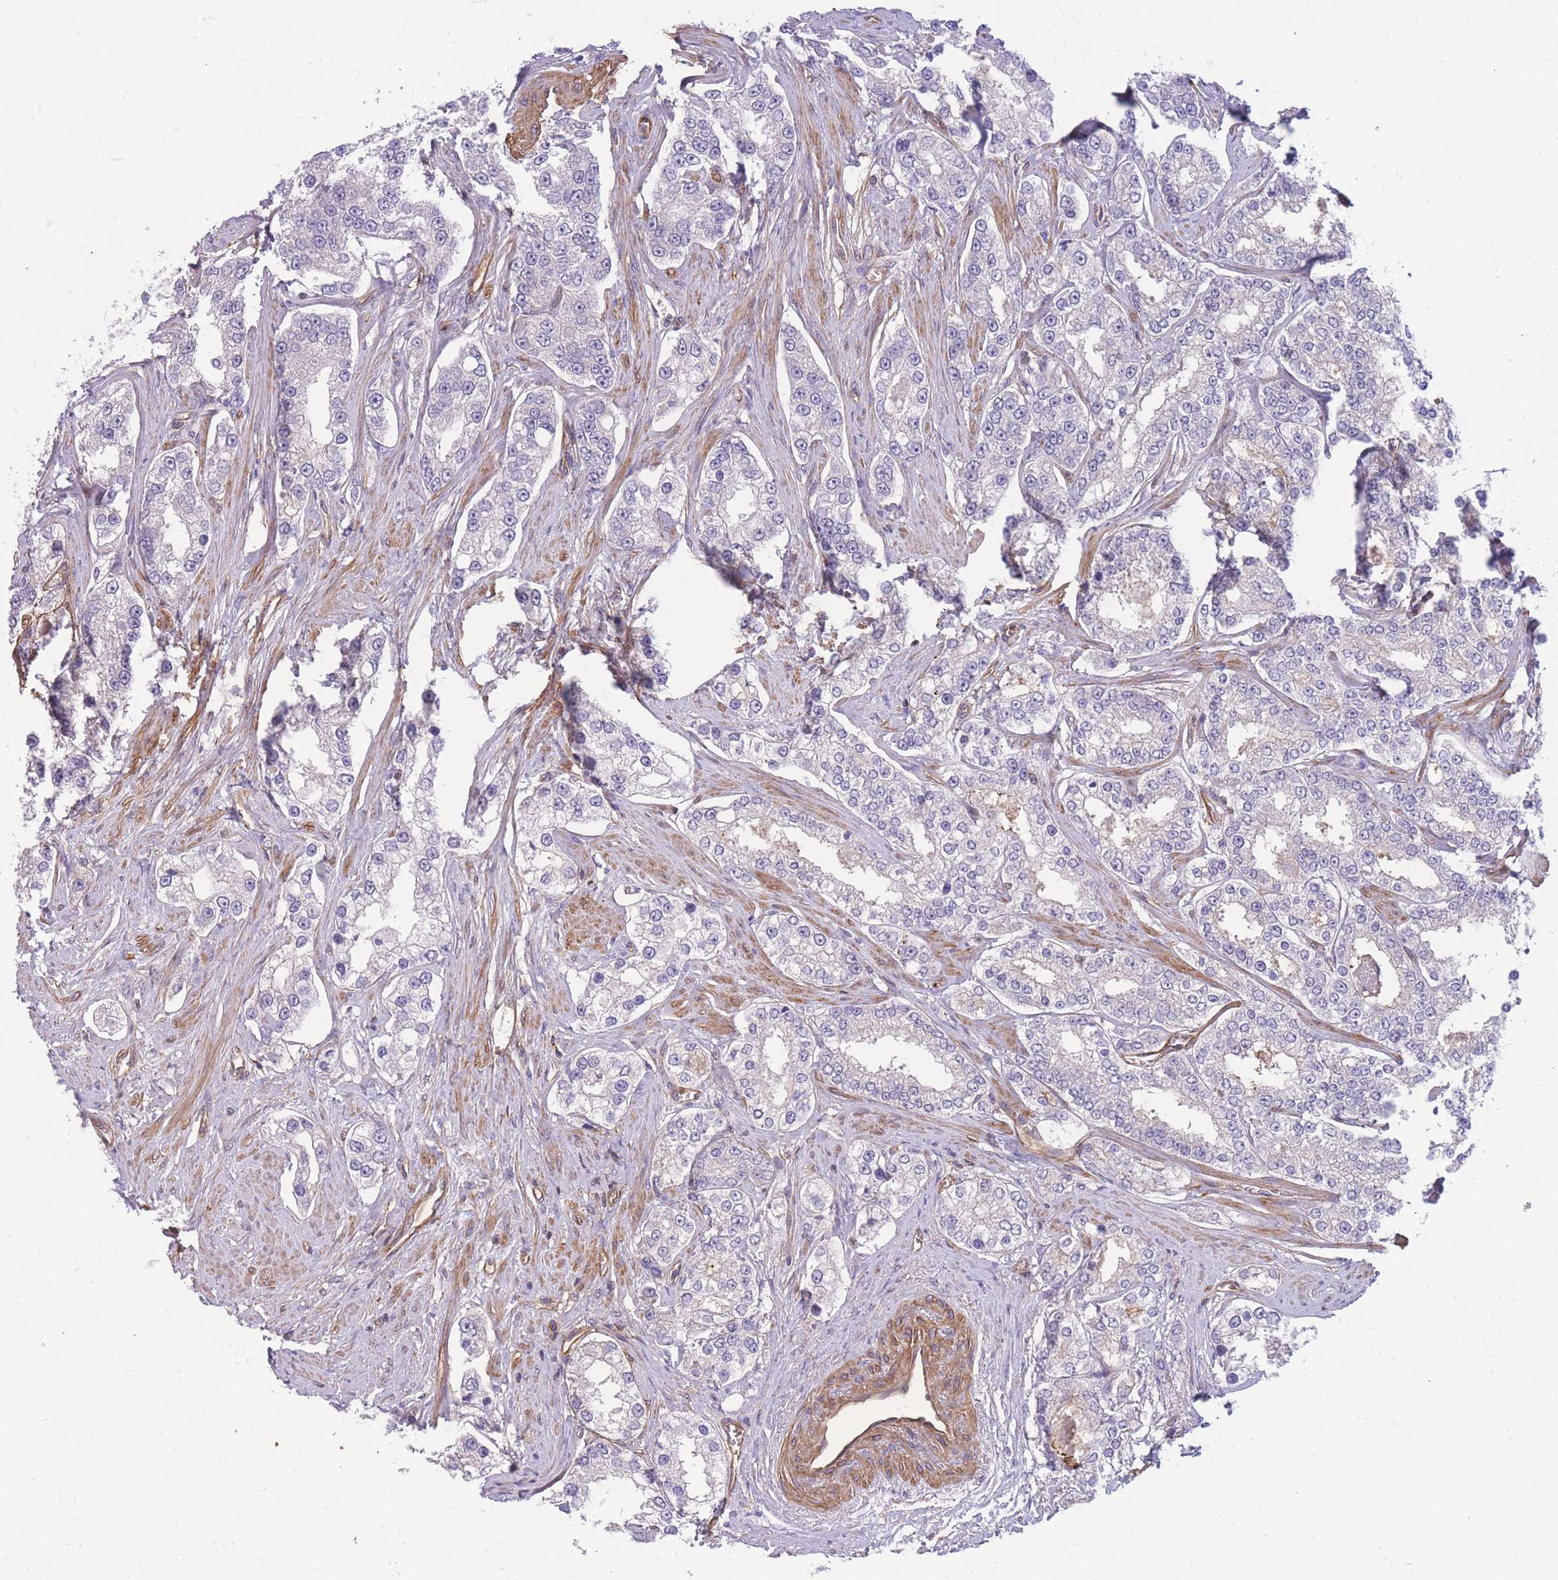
{"staining": {"intensity": "negative", "quantity": "none", "location": "none"}, "tissue": "prostate cancer", "cell_type": "Tumor cells", "image_type": "cancer", "snomed": [{"axis": "morphology", "description": "Normal tissue, NOS"}, {"axis": "morphology", "description": "Adenocarcinoma, High grade"}, {"axis": "topography", "description": "Prostate"}], "caption": "Immunohistochemistry (IHC) photomicrograph of human prostate cancer stained for a protein (brown), which exhibits no expression in tumor cells.", "gene": "CDC25B", "patient": {"sex": "male", "age": 83}}